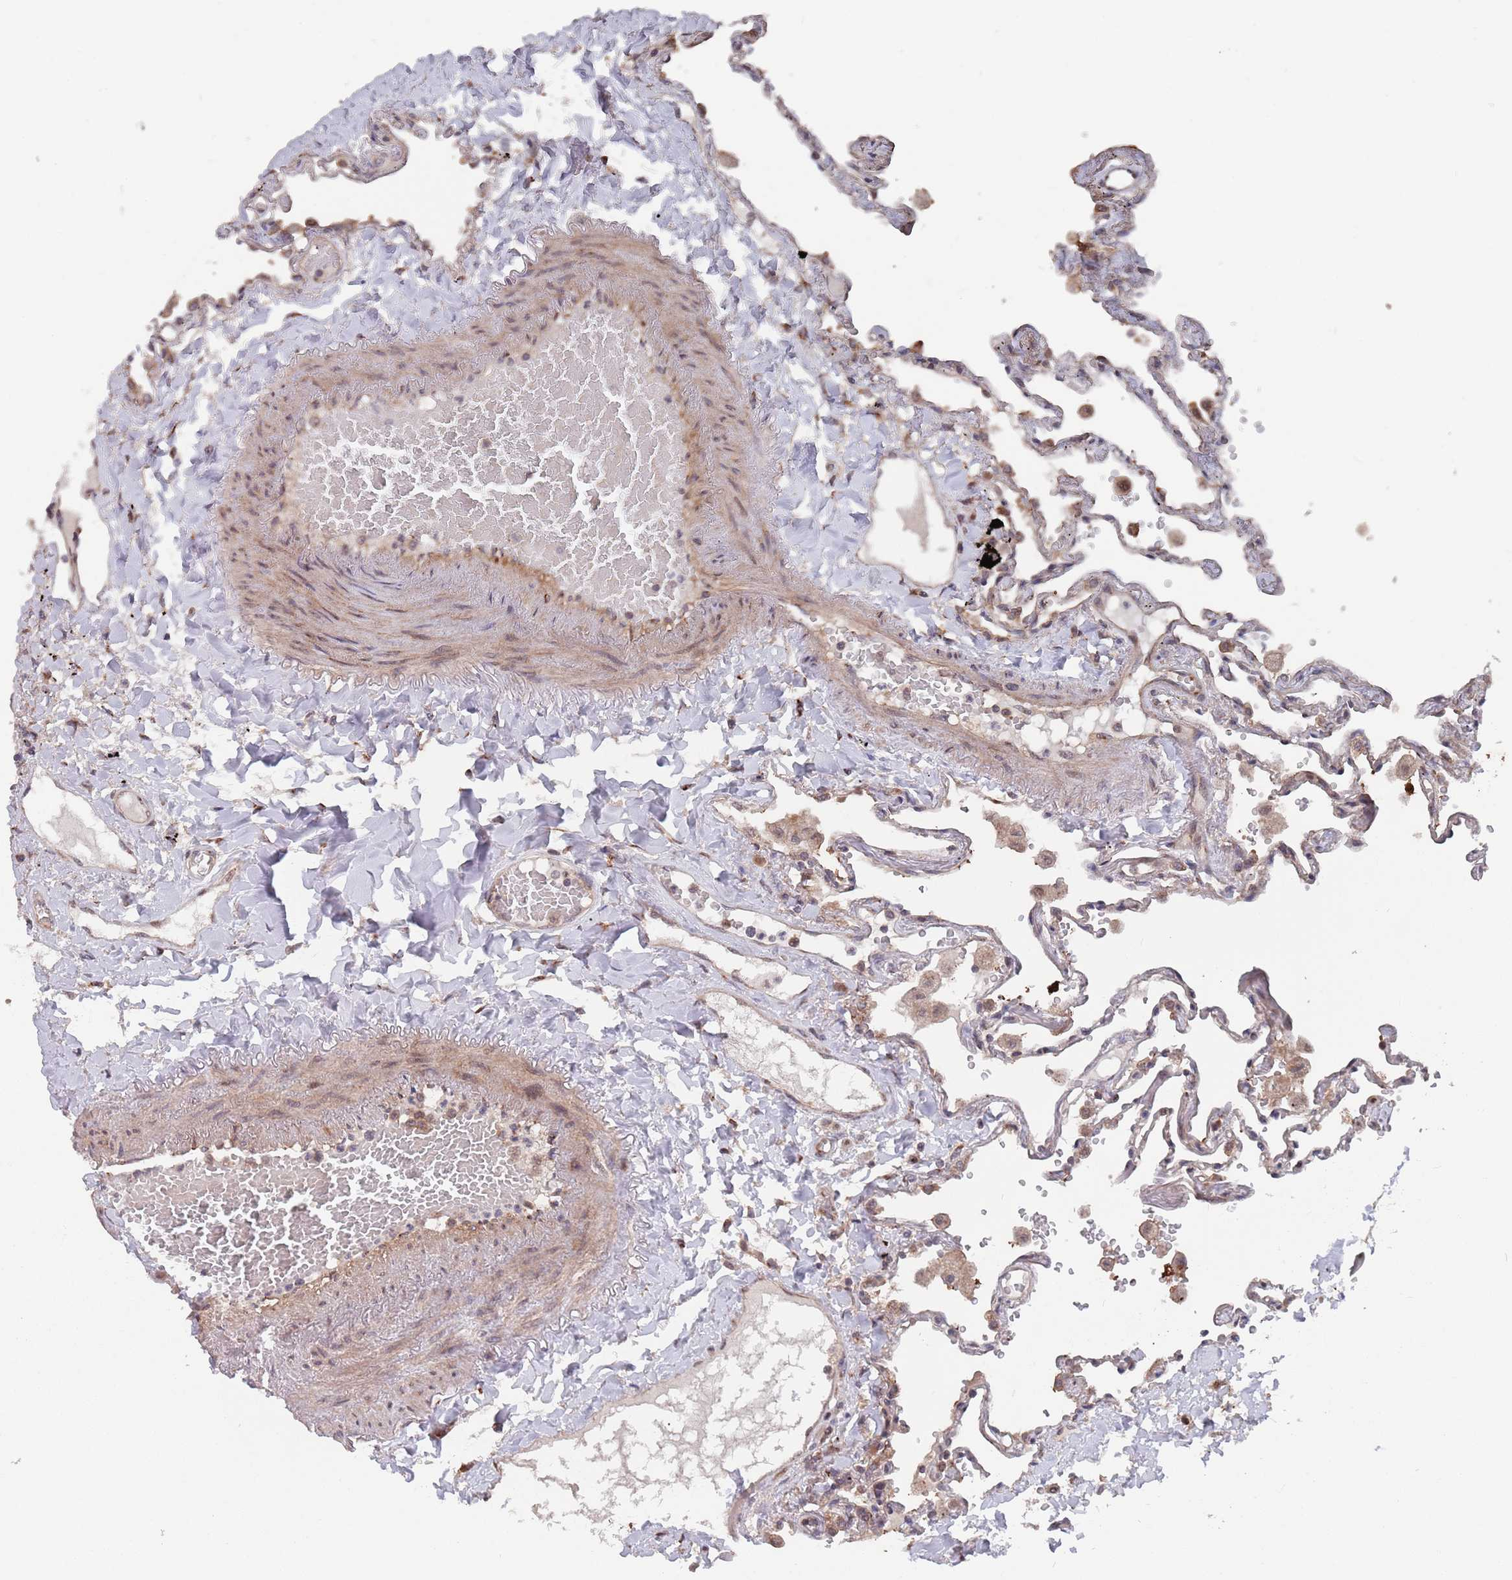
{"staining": {"intensity": "weak", "quantity": "<25%", "location": "cytoplasmic/membranous"}, "tissue": "lung", "cell_type": "Alveolar cells", "image_type": "normal", "snomed": [{"axis": "morphology", "description": "Normal tissue, NOS"}, {"axis": "topography", "description": "Lung"}], "caption": "Benign lung was stained to show a protein in brown. There is no significant staining in alveolar cells.", "gene": "UNC45A", "patient": {"sex": "female", "age": 67}}